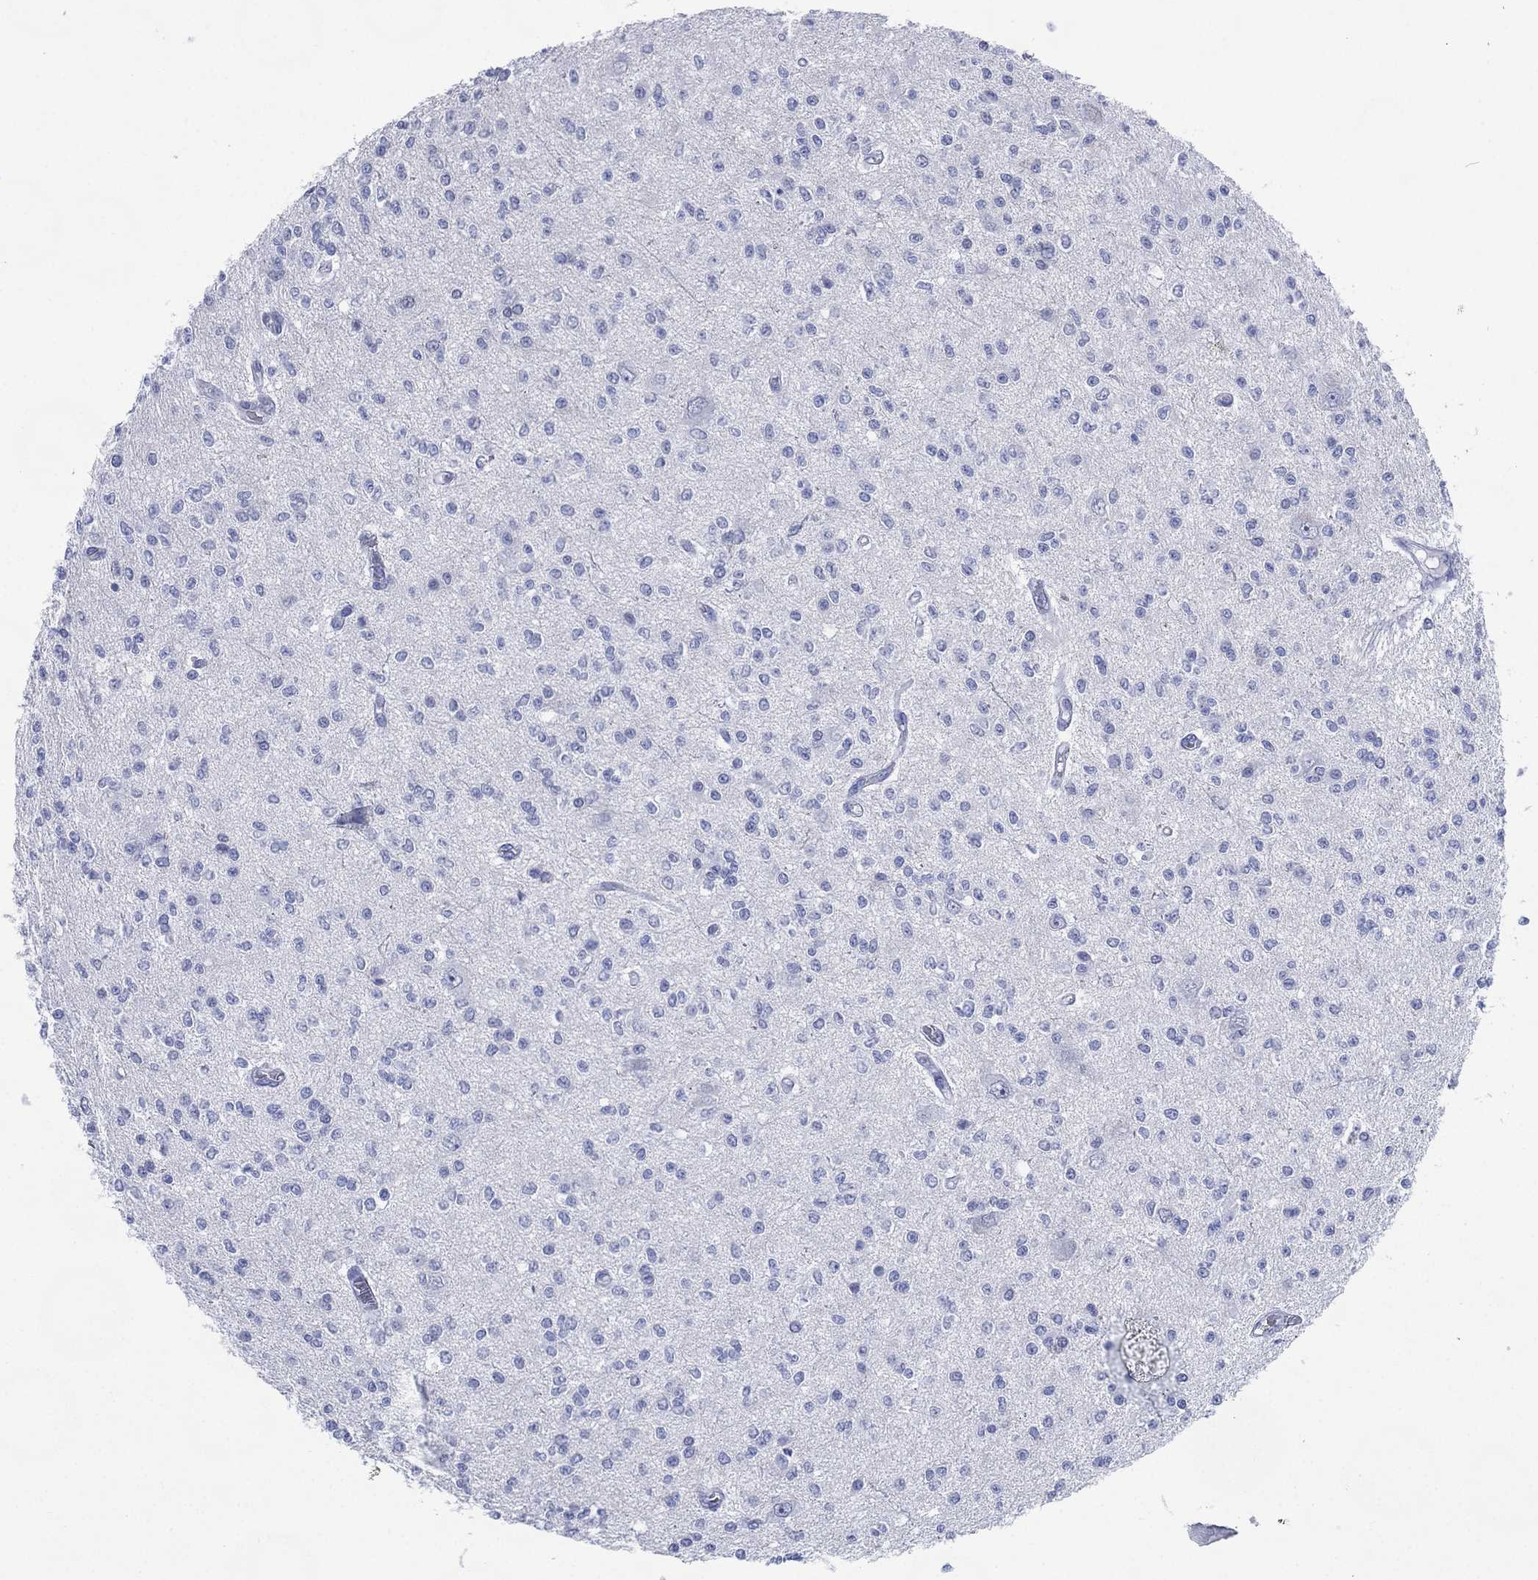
{"staining": {"intensity": "negative", "quantity": "none", "location": "none"}, "tissue": "glioma", "cell_type": "Tumor cells", "image_type": "cancer", "snomed": [{"axis": "morphology", "description": "Glioma, malignant, Low grade"}, {"axis": "topography", "description": "Brain"}], "caption": "Immunohistochemistry (IHC) of glioma shows no expression in tumor cells.", "gene": "TMEM247", "patient": {"sex": "male", "age": 67}}